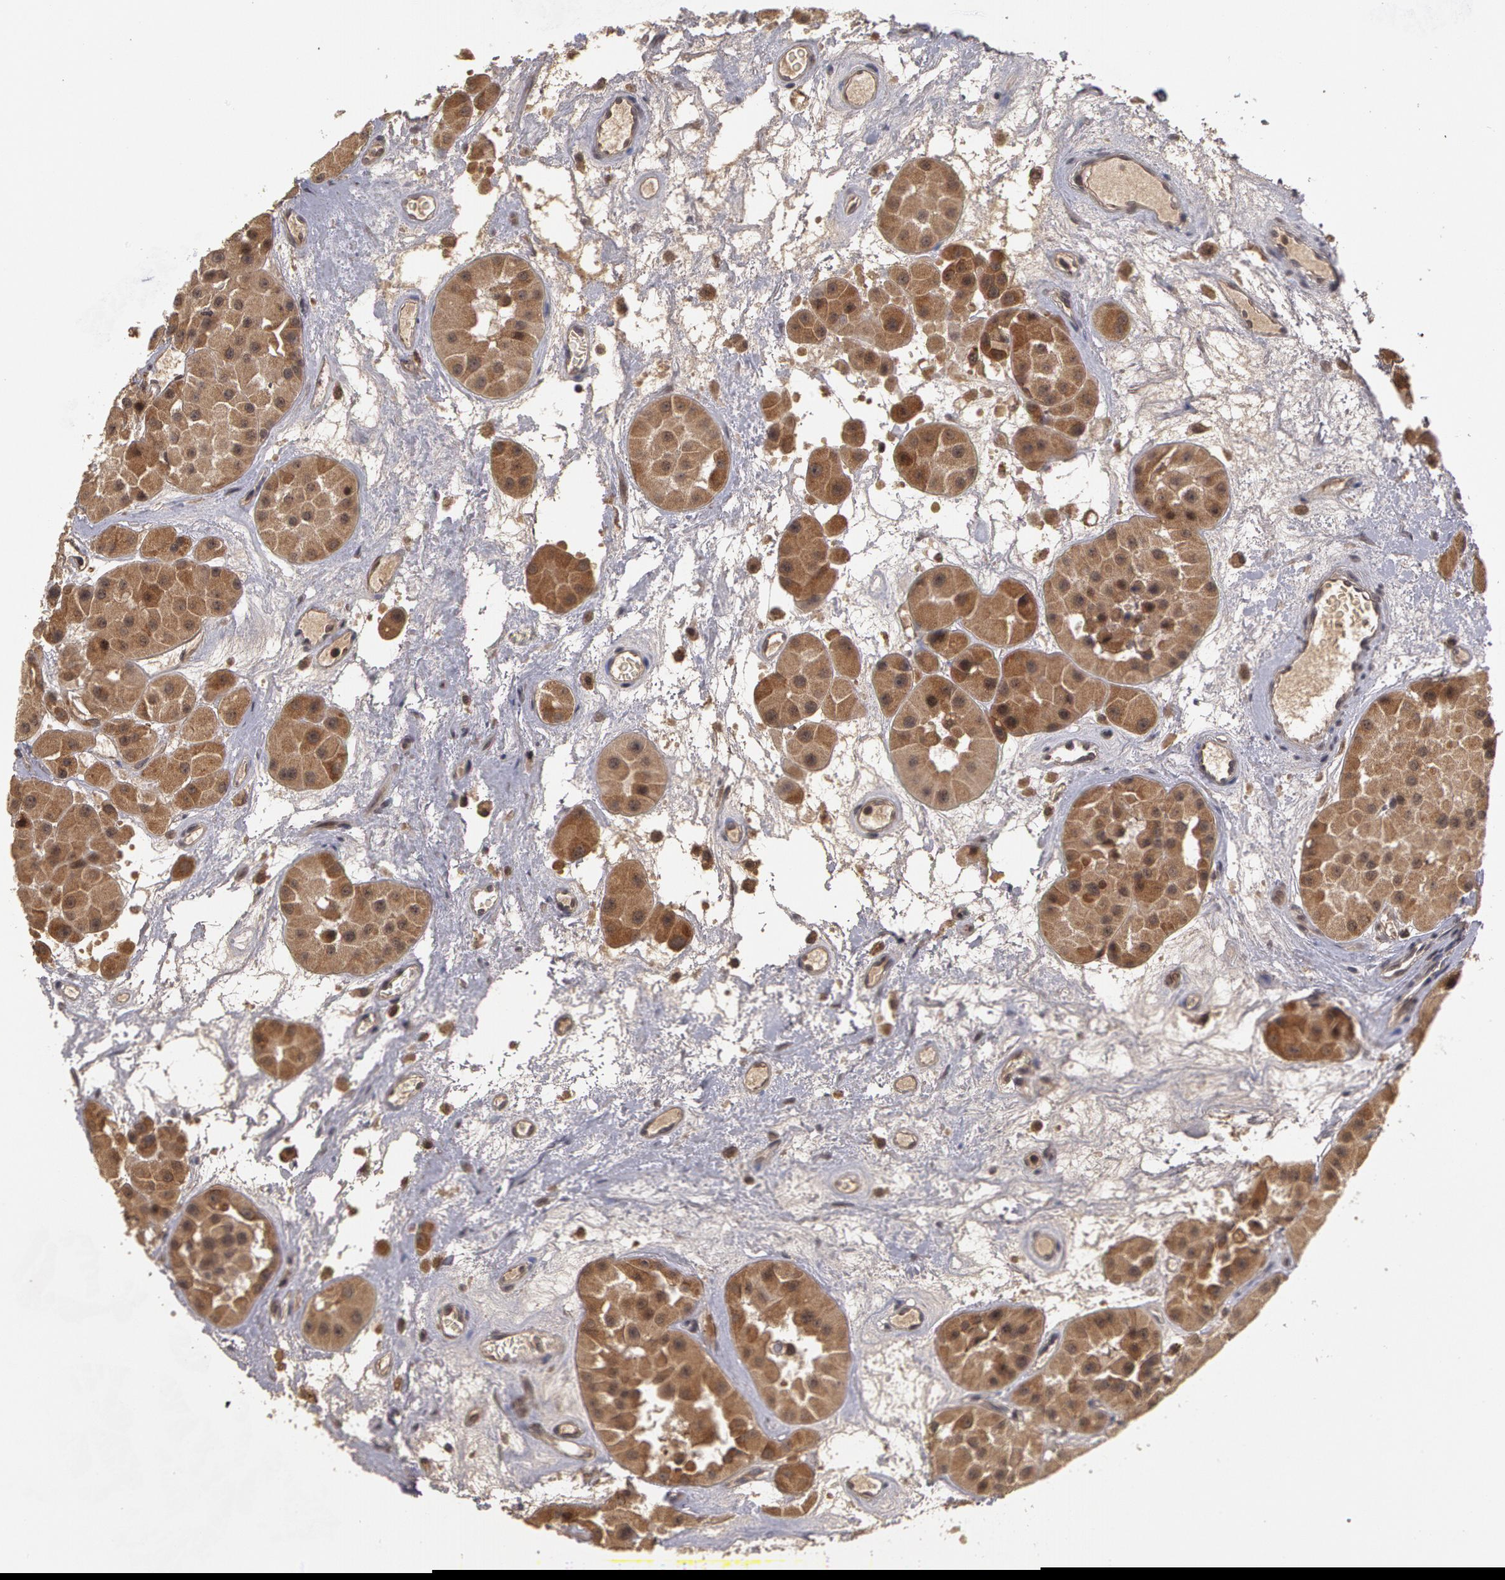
{"staining": {"intensity": "strong", "quantity": ">75%", "location": "cytoplasmic/membranous,nuclear"}, "tissue": "renal cancer", "cell_type": "Tumor cells", "image_type": "cancer", "snomed": [{"axis": "morphology", "description": "Adenocarcinoma, uncertain malignant potential"}, {"axis": "topography", "description": "Kidney"}], "caption": "High-magnification brightfield microscopy of renal adenocarcinoma,  uncertain malignant potential stained with DAB (3,3'-diaminobenzidine) (brown) and counterstained with hematoxylin (blue). tumor cells exhibit strong cytoplasmic/membranous and nuclear positivity is seen in approximately>75% of cells.", "gene": "GLIS1", "patient": {"sex": "male", "age": 63}}